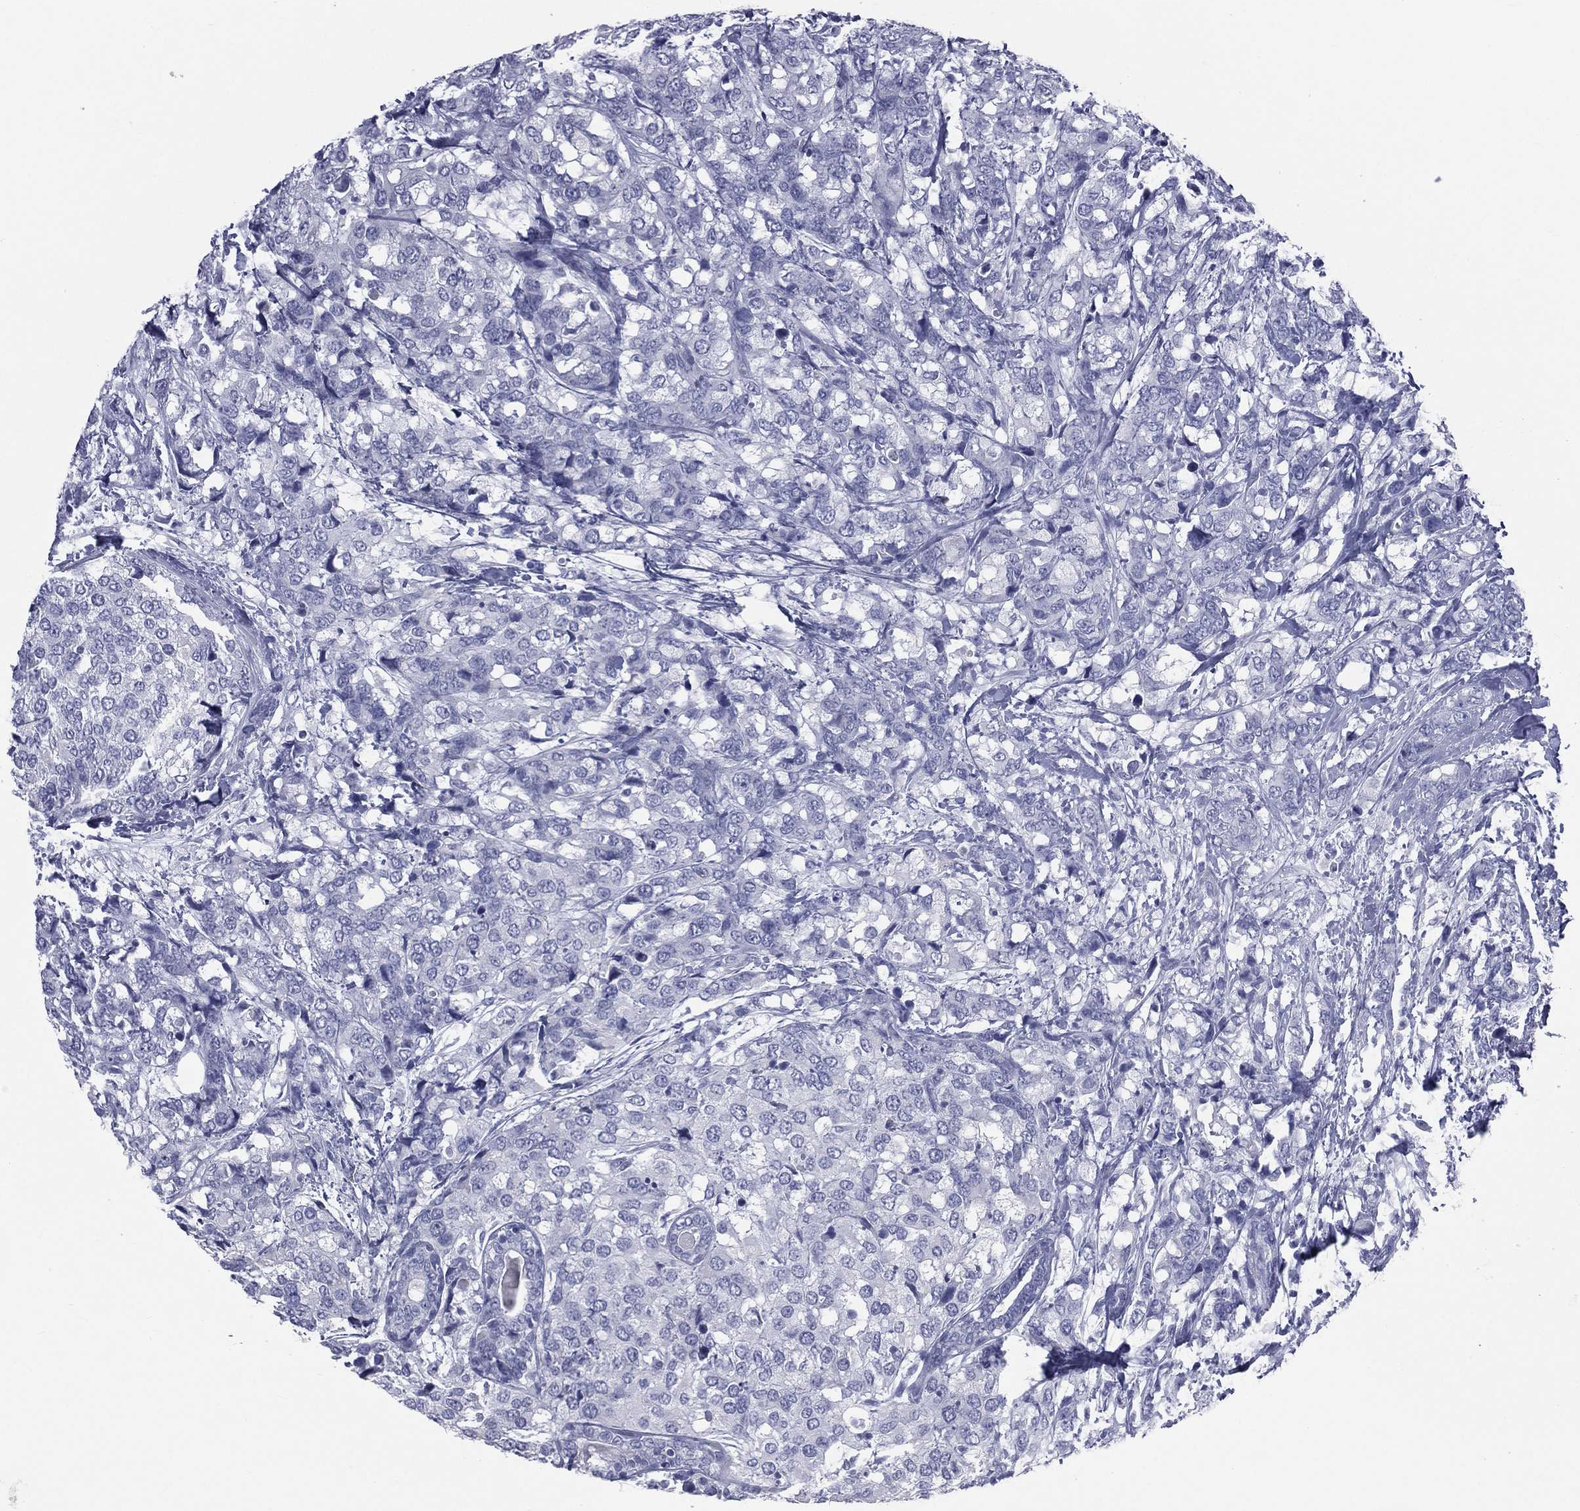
{"staining": {"intensity": "negative", "quantity": "none", "location": "none"}, "tissue": "breast cancer", "cell_type": "Tumor cells", "image_type": "cancer", "snomed": [{"axis": "morphology", "description": "Lobular carcinoma"}, {"axis": "topography", "description": "Breast"}], "caption": "An image of lobular carcinoma (breast) stained for a protein exhibits no brown staining in tumor cells.", "gene": "MLN", "patient": {"sex": "female", "age": 59}}